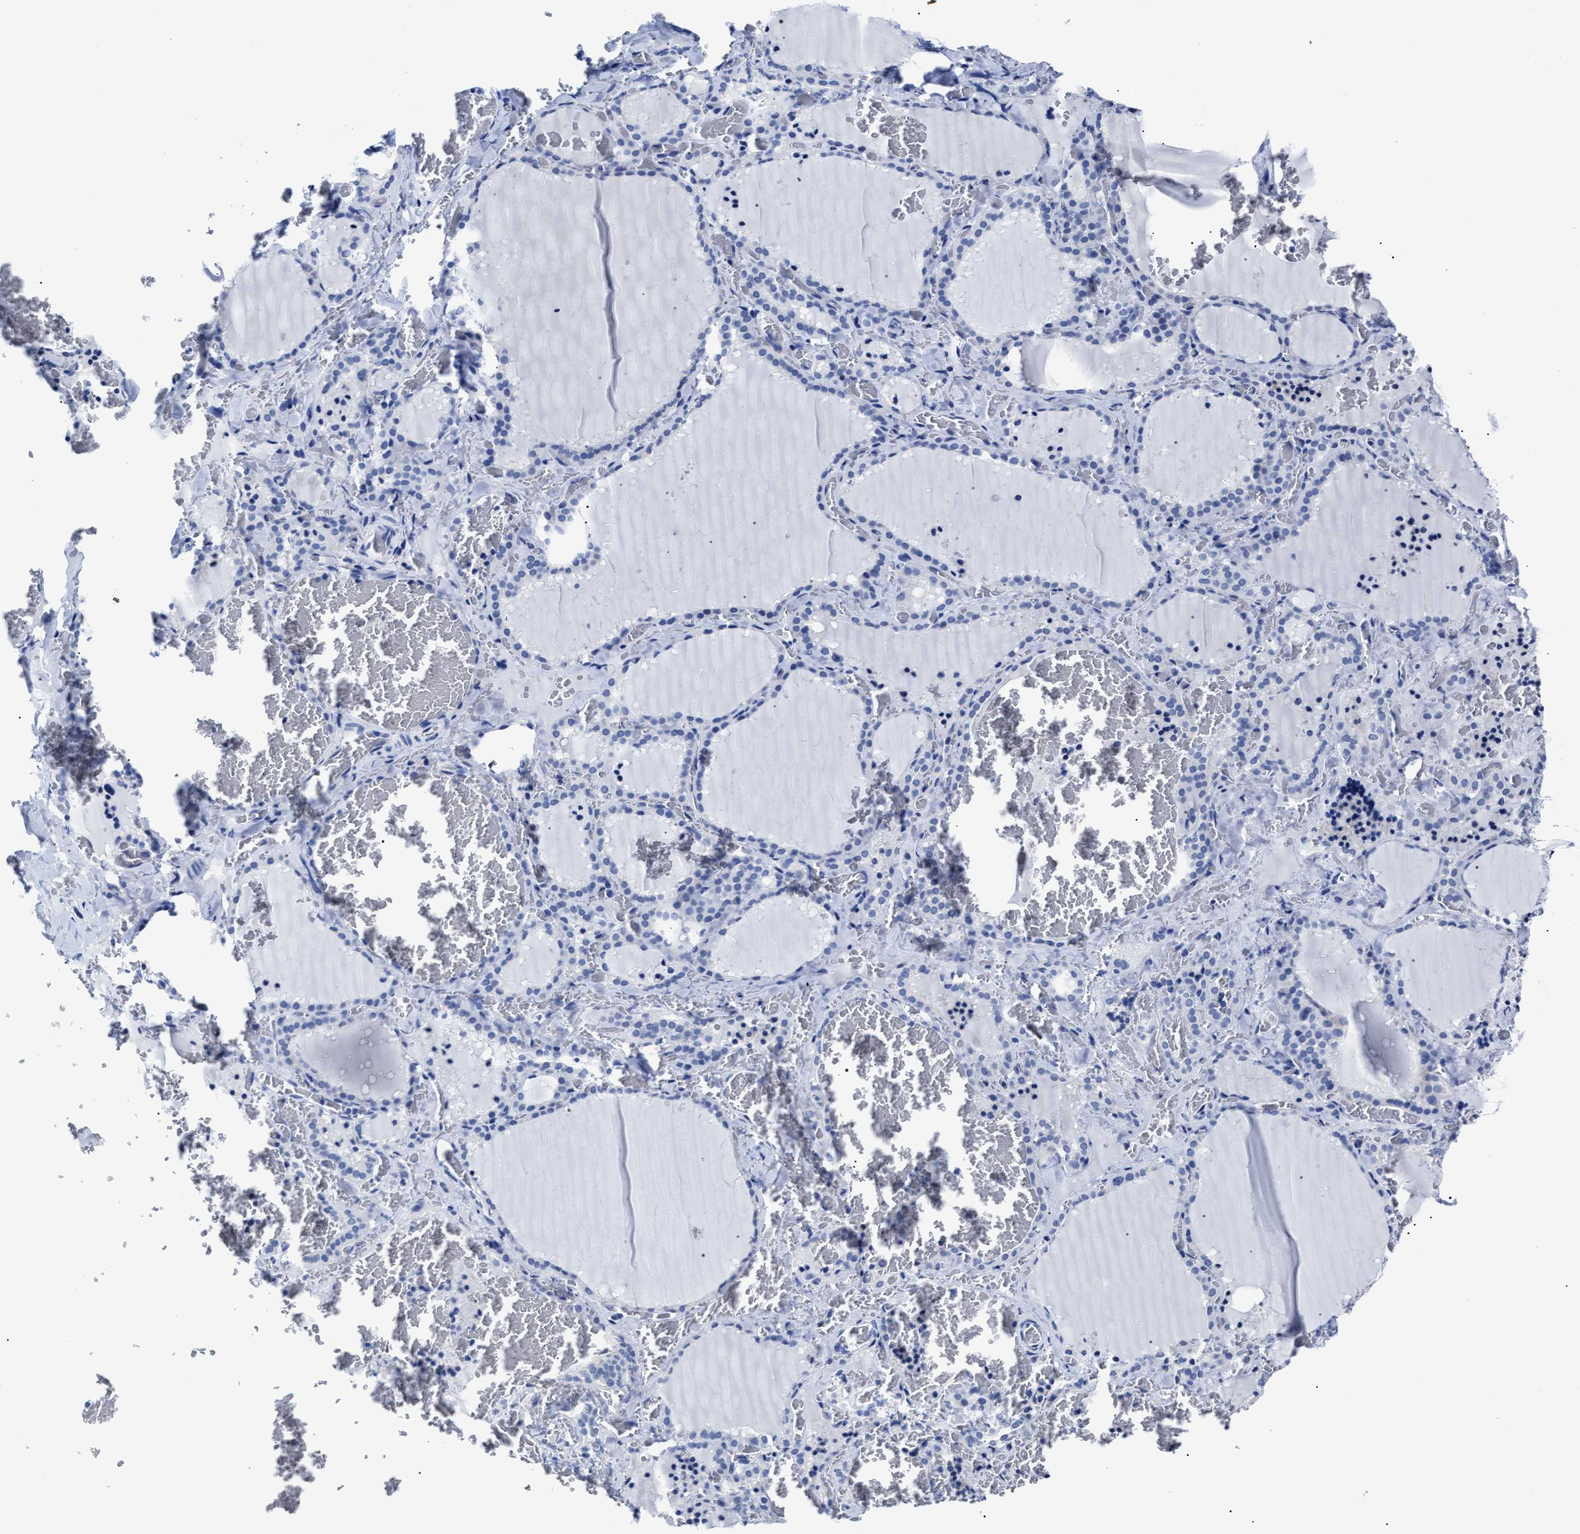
{"staining": {"intensity": "negative", "quantity": "none", "location": "none"}, "tissue": "thyroid gland", "cell_type": "Glandular cells", "image_type": "normal", "snomed": [{"axis": "morphology", "description": "Normal tissue, NOS"}, {"axis": "topography", "description": "Thyroid gland"}], "caption": "This histopathology image is of unremarkable thyroid gland stained with immunohistochemistry (IHC) to label a protein in brown with the nuclei are counter-stained blue. There is no expression in glandular cells. (Stains: DAB immunohistochemistry with hematoxylin counter stain, Microscopy: brightfield microscopy at high magnification).", "gene": "ALPG", "patient": {"sex": "female", "age": 22}}